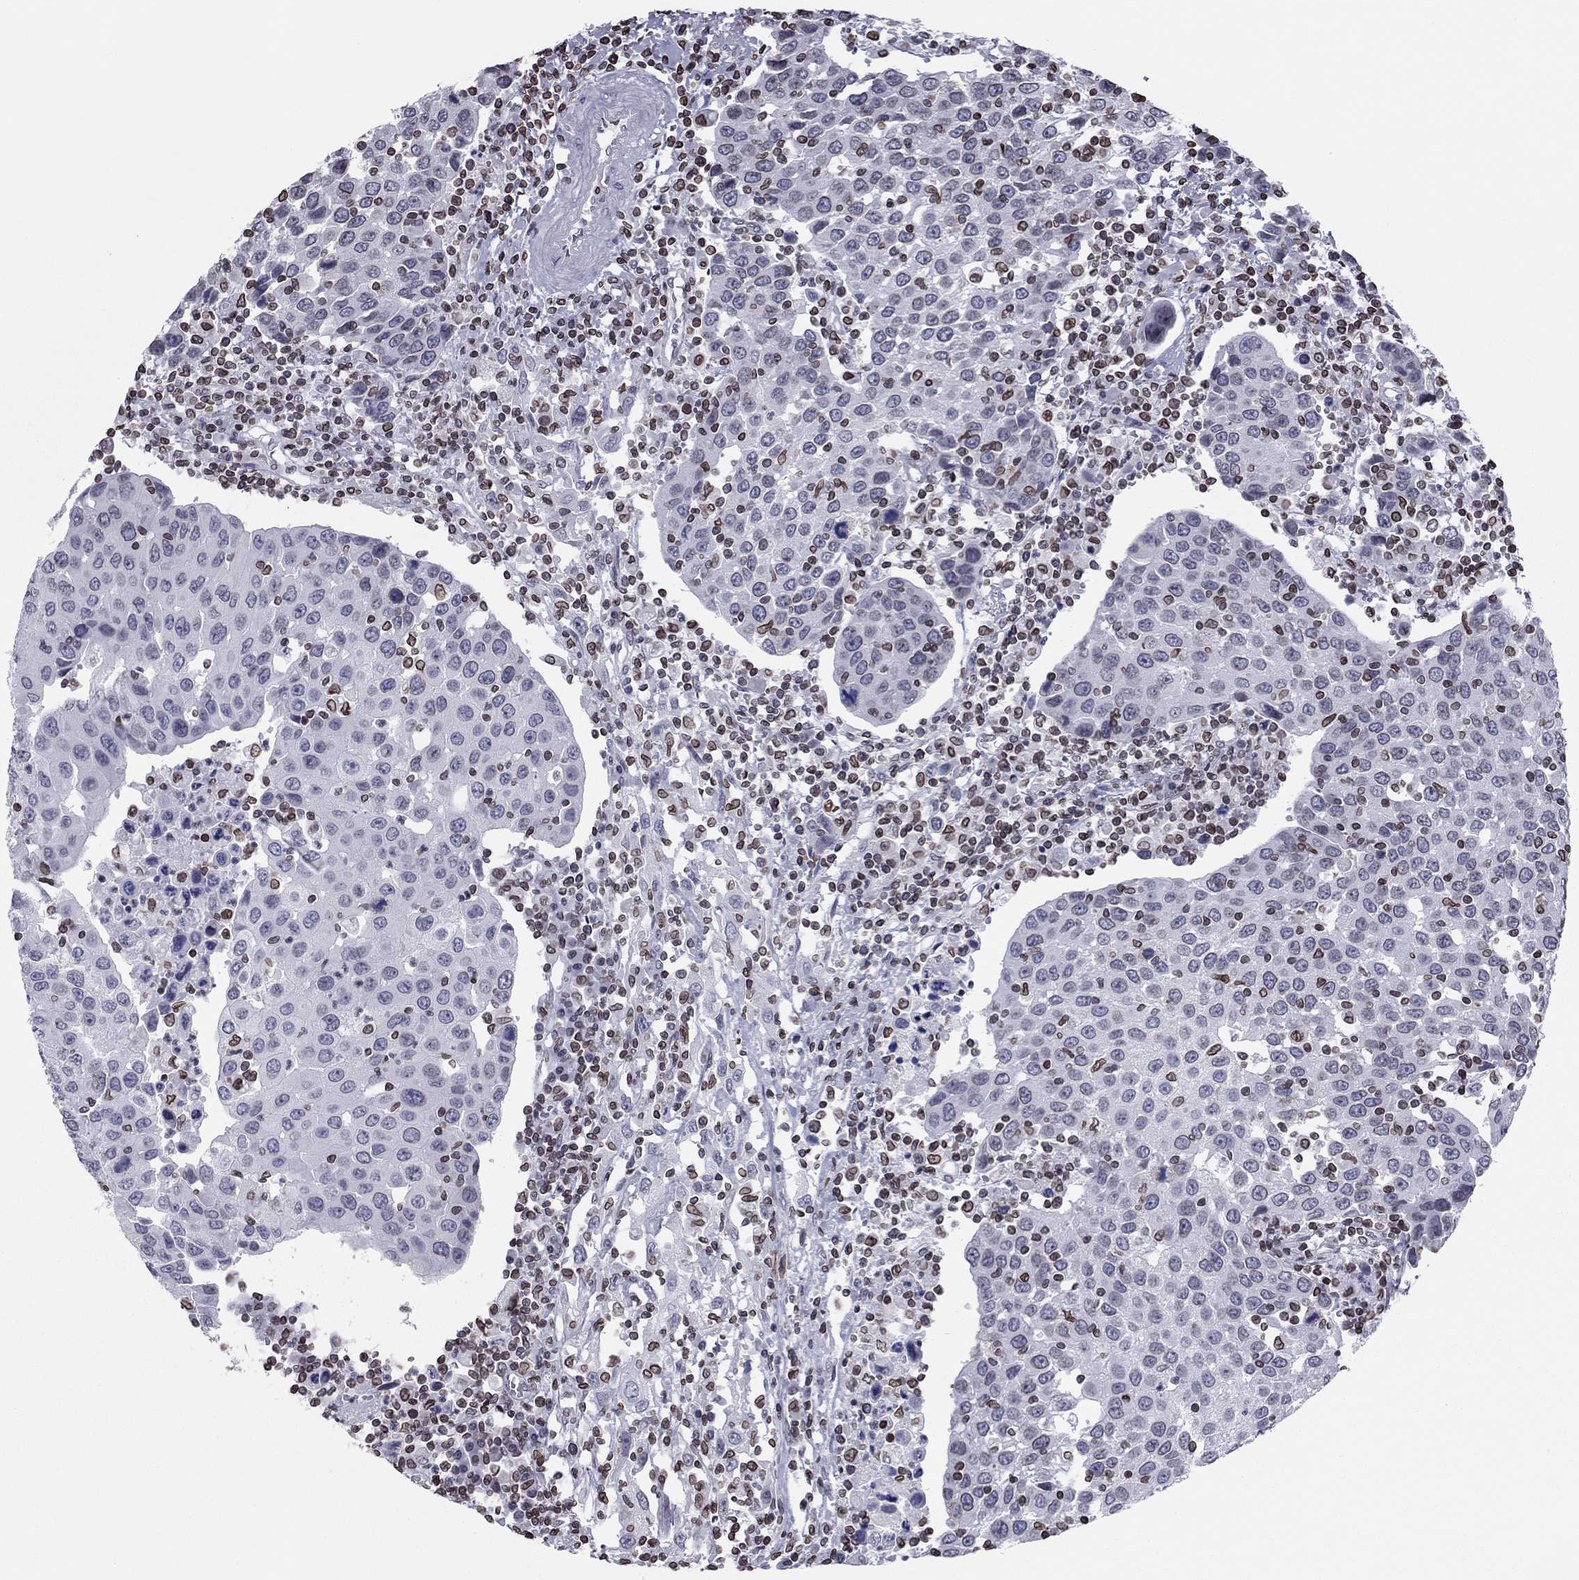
{"staining": {"intensity": "negative", "quantity": "none", "location": "none"}, "tissue": "urothelial cancer", "cell_type": "Tumor cells", "image_type": "cancer", "snomed": [{"axis": "morphology", "description": "Urothelial carcinoma, High grade"}, {"axis": "topography", "description": "Urinary bladder"}], "caption": "DAB (3,3'-diaminobenzidine) immunohistochemical staining of human high-grade urothelial carcinoma demonstrates no significant staining in tumor cells.", "gene": "ESPL1", "patient": {"sex": "female", "age": 85}}